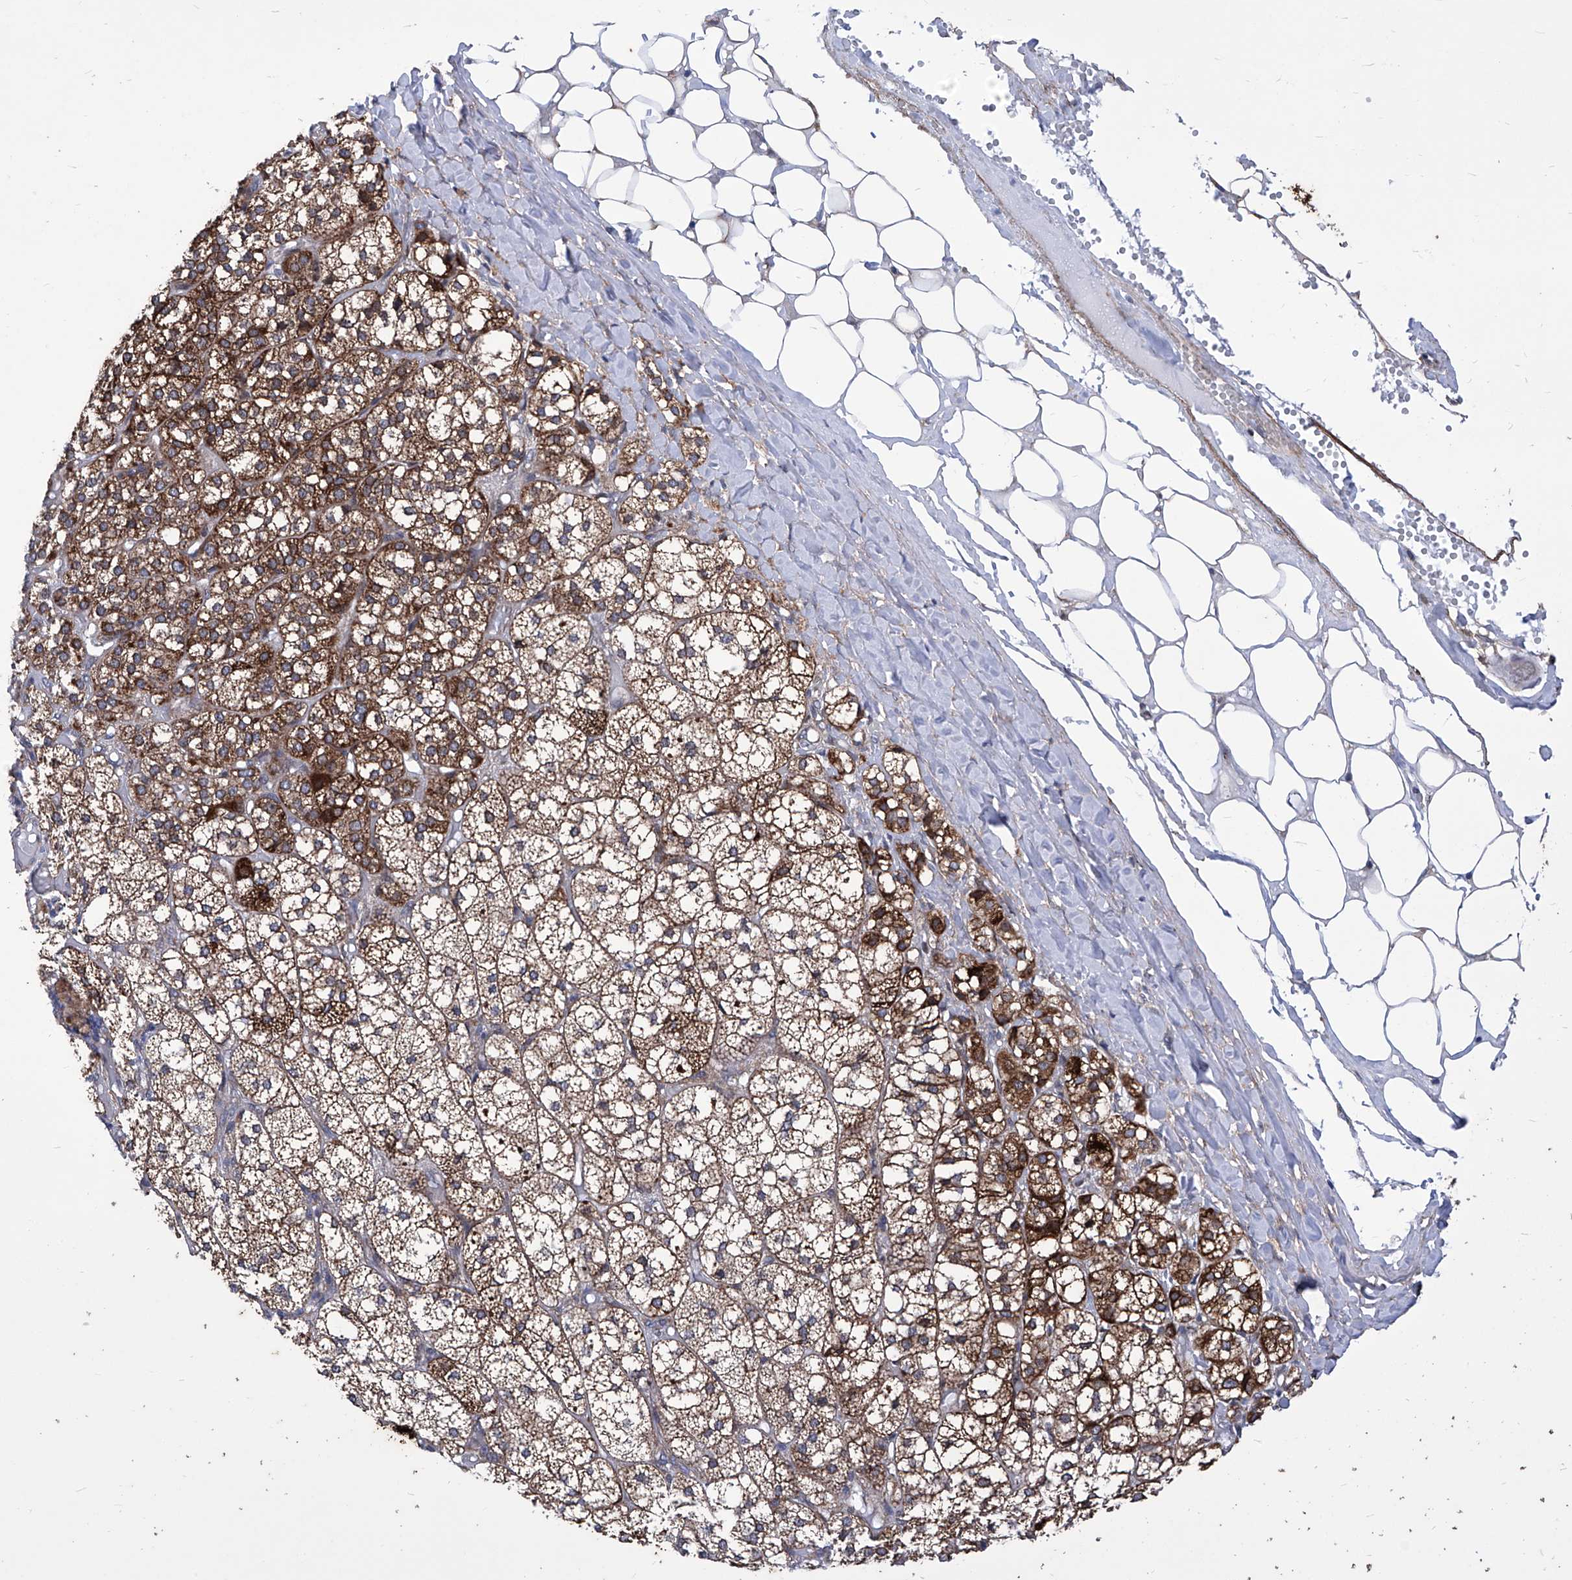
{"staining": {"intensity": "strong", "quantity": ">75%", "location": "cytoplasmic/membranous"}, "tissue": "adrenal gland", "cell_type": "Glandular cells", "image_type": "normal", "snomed": [{"axis": "morphology", "description": "Normal tissue, NOS"}, {"axis": "topography", "description": "Adrenal gland"}], "caption": "Adrenal gland stained with immunohistochemistry (IHC) exhibits strong cytoplasmic/membranous staining in approximately >75% of glandular cells. (IHC, brightfield microscopy, high magnification).", "gene": "KTI12", "patient": {"sex": "female", "age": 61}}